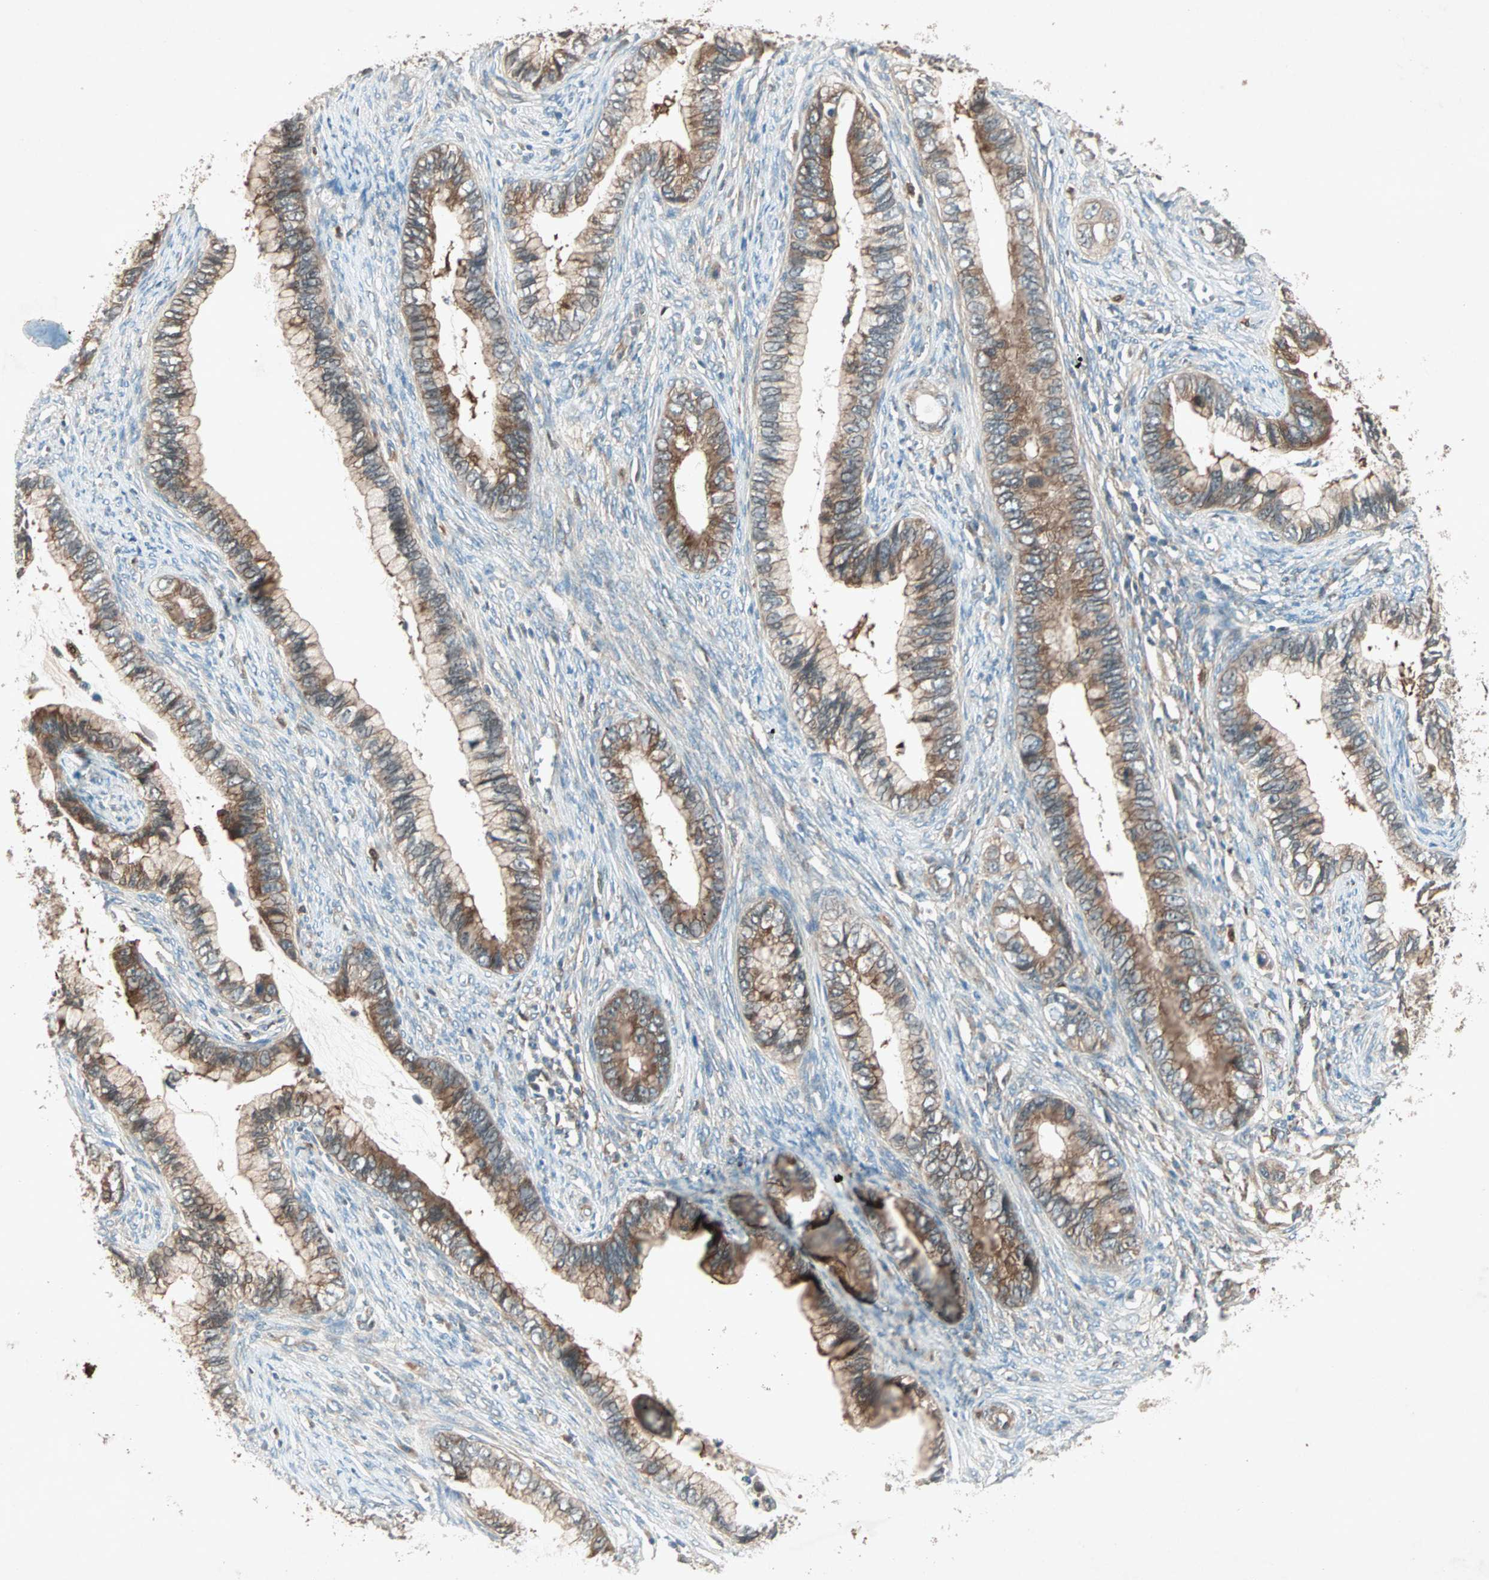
{"staining": {"intensity": "moderate", "quantity": ">75%", "location": "cytoplasmic/membranous"}, "tissue": "cervical cancer", "cell_type": "Tumor cells", "image_type": "cancer", "snomed": [{"axis": "morphology", "description": "Adenocarcinoma, NOS"}, {"axis": "topography", "description": "Cervix"}], "caption": "Immunohistochemistry staining of cervical cancer, which reveals medium levels of moderate cytoplasmic/membranous expression in about >75% of tumor cells indicating moderate cytoplasmic/membranous protein positivity. The staining was performed using DAB (3,3'-diaminobenzidine) (brown) for protein detection and nuclei were counterstained in hematoxylin (blue).", "gene": "SDSL", "patient": {"sex": "female", "age": 44}}